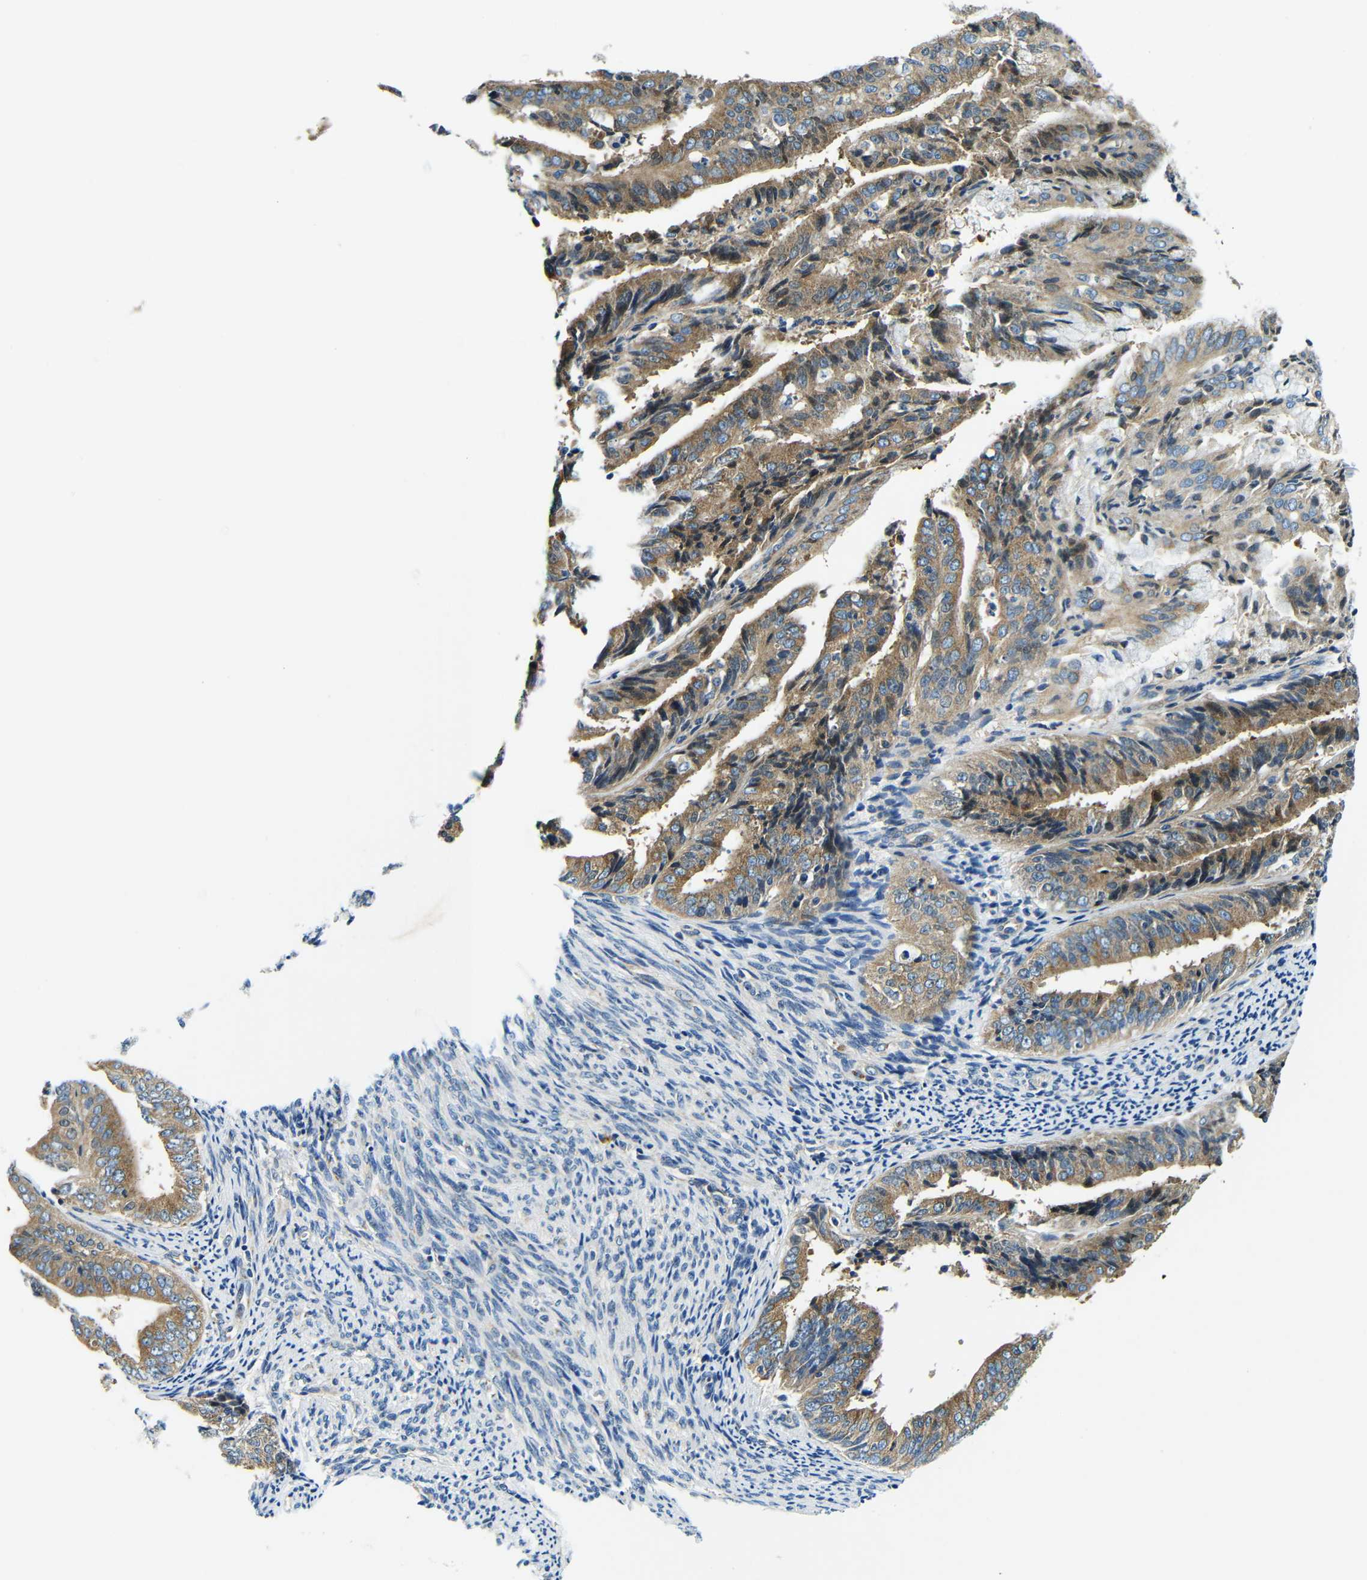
{"staining": {"intensity": "moderate", "quantity": ">75%", "location": "cytoplasmic/membranous"}, "tissue": "endometrial cancer", "cell_type": "Tumor cells", "image_type": "cancer", "snomed": [{"axis": "morphology", "description": "Adenocarcinoma, NOS"}, {"axis": "topography", "description": "Endometrium"}], "caption": "A brown stain highlights moderate cytoplasmic/membranous positivity of a protein in endometrial cancer (adenocarcinoma) tumor cells. The staining is performed using DAB brown chromogen to label protein expression. The nuclei are counter-stained blue using hematoxylin.", "gene": "USO1", "patient": {"sex": "female", "age": 63}}